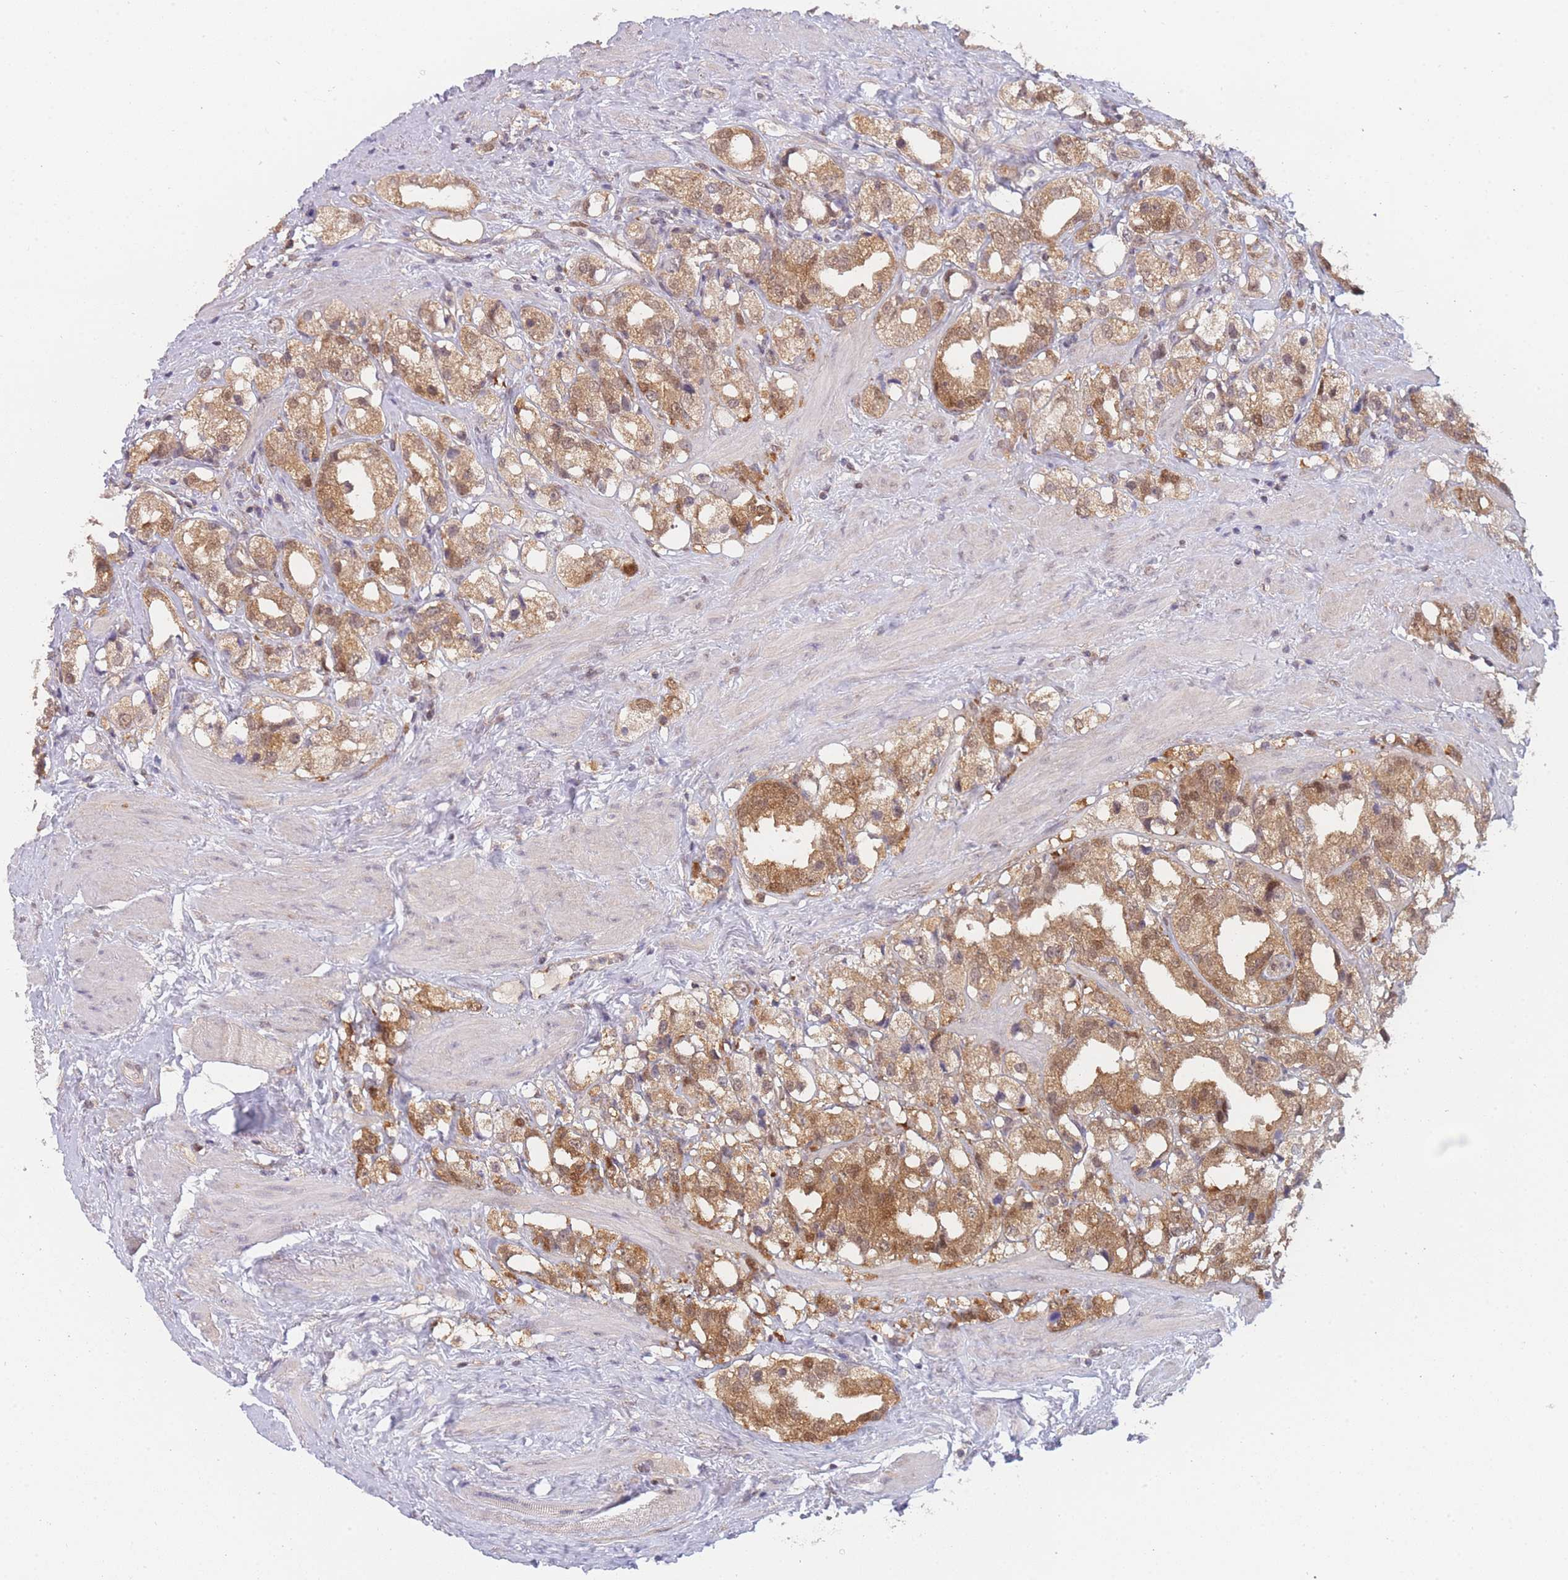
{"staining": {"intensity": "moderate", "quantity": ">75%", "location": "cytoplasmic/membranous"}, "tissue": "prostate cancer", "cell_type": "Tumor cells", "image_type": "cancer", "snomed": [{"axis": "morphology", "description": "Adenocarcinoma, NOS"}, {"axis": "topography", "description": "Prostate"}], "caption": "An immunohistochemistry (IHC) micrograph of tumor tissue is shown. Protein staining in brown labels moderate cytoplasmic/membranous positivity in prostate adenocarcinoma within tumor cells.", "gene": "MRI1", "patient": {"sex": "male", "age": 79}}